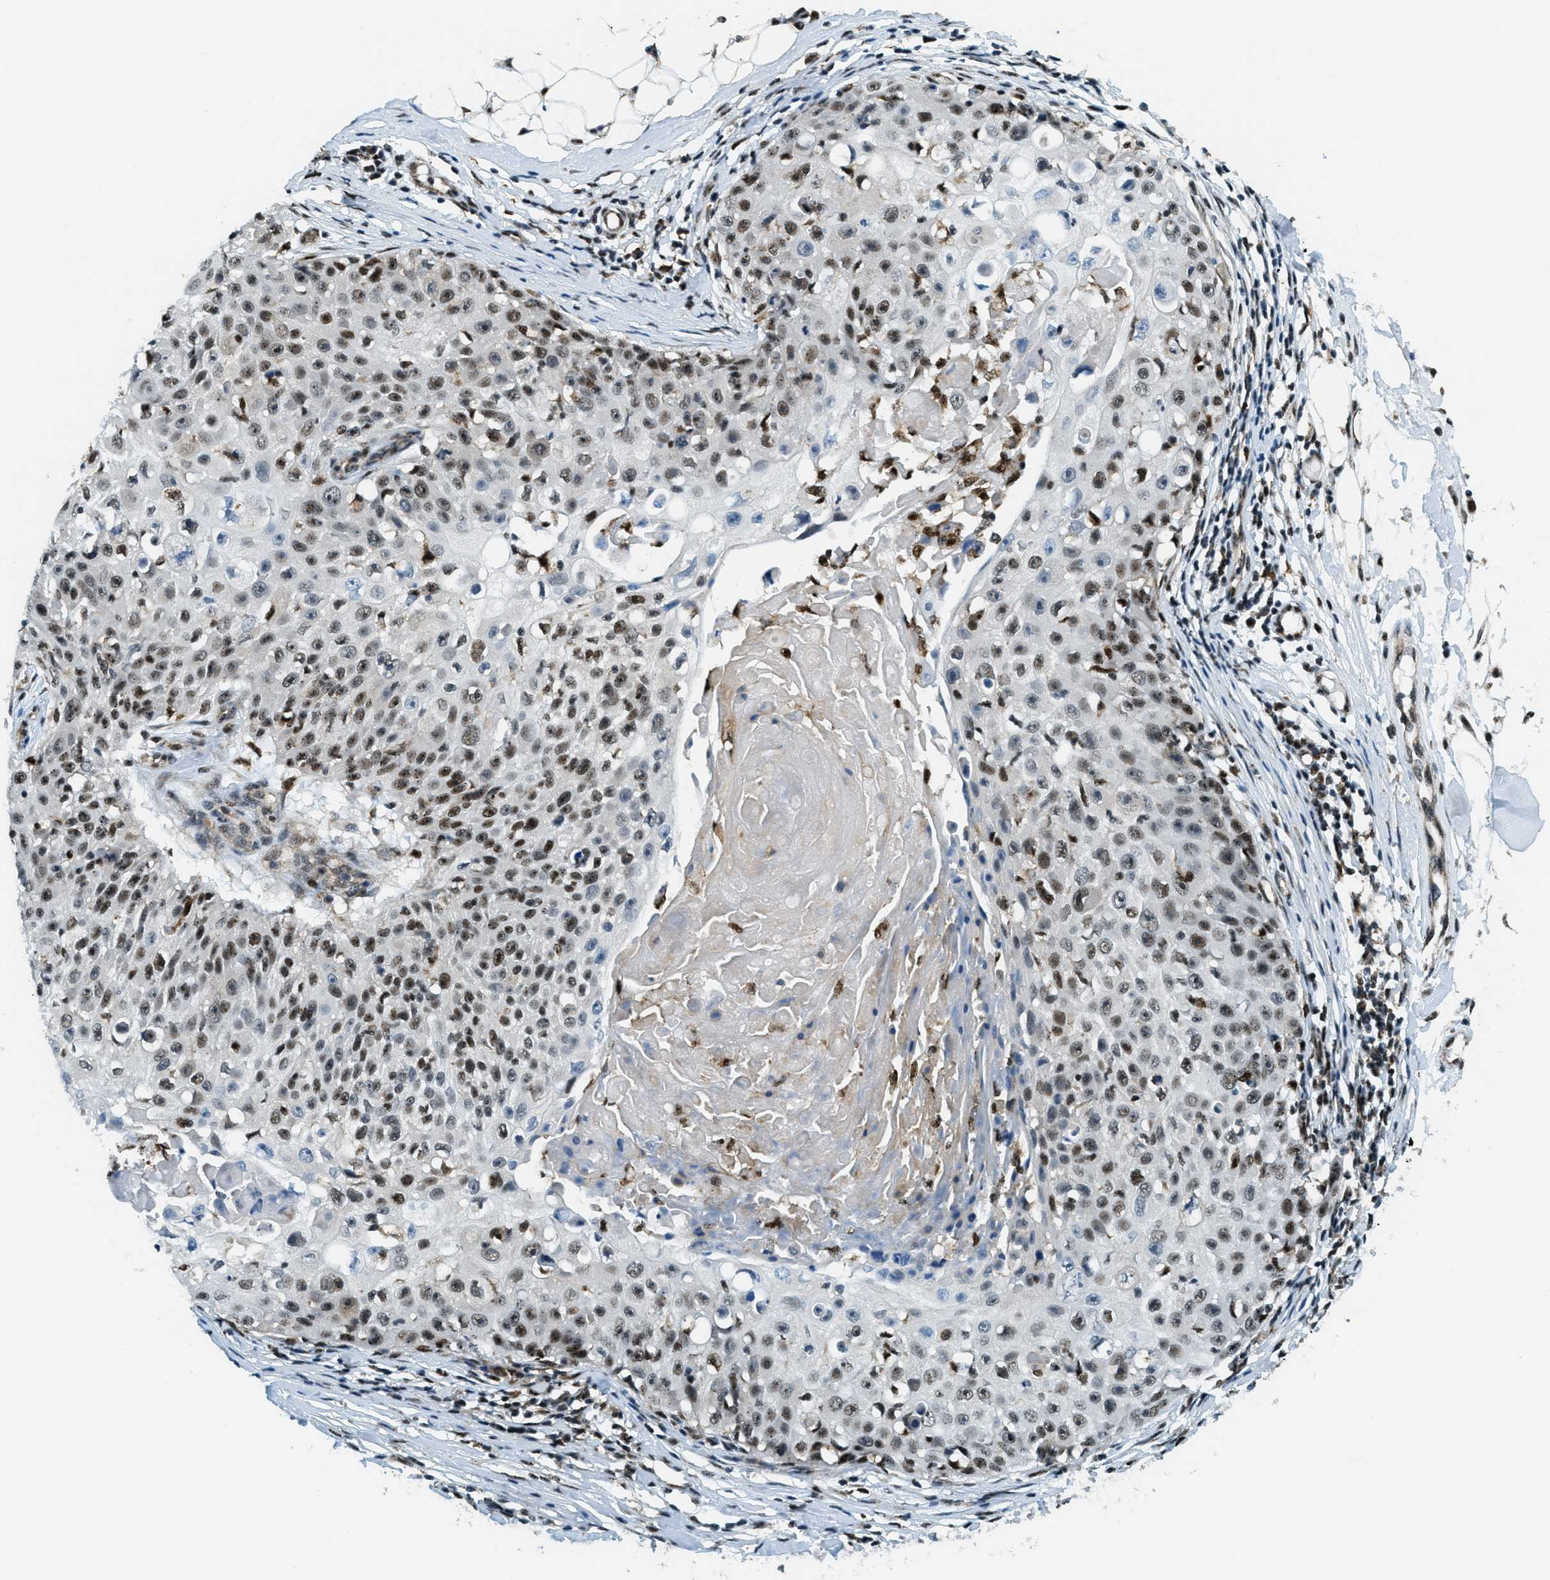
{"staining": {"intensity": "strong", "quantity": "25%-75%", "location": "nuclear"}, "tissue": "skin cancer", "cell_type": "Tumor cells", "image_type": "cancer", "snomed": [{"axis": "morphology", "description": "Squamous cell carcinoma, NOS"}, {"axis": "topography", "description": "Skin"}], "caption": "Immunohistochemistry image of human skin cancer (squamous cell carcinoma) stained for a protein (brown), which exhibits high levels of strong nuclear expression in about 25%-75% of tumor cells.", "gene": "SP100", "patient": {"sex": "male", "age": 86}}